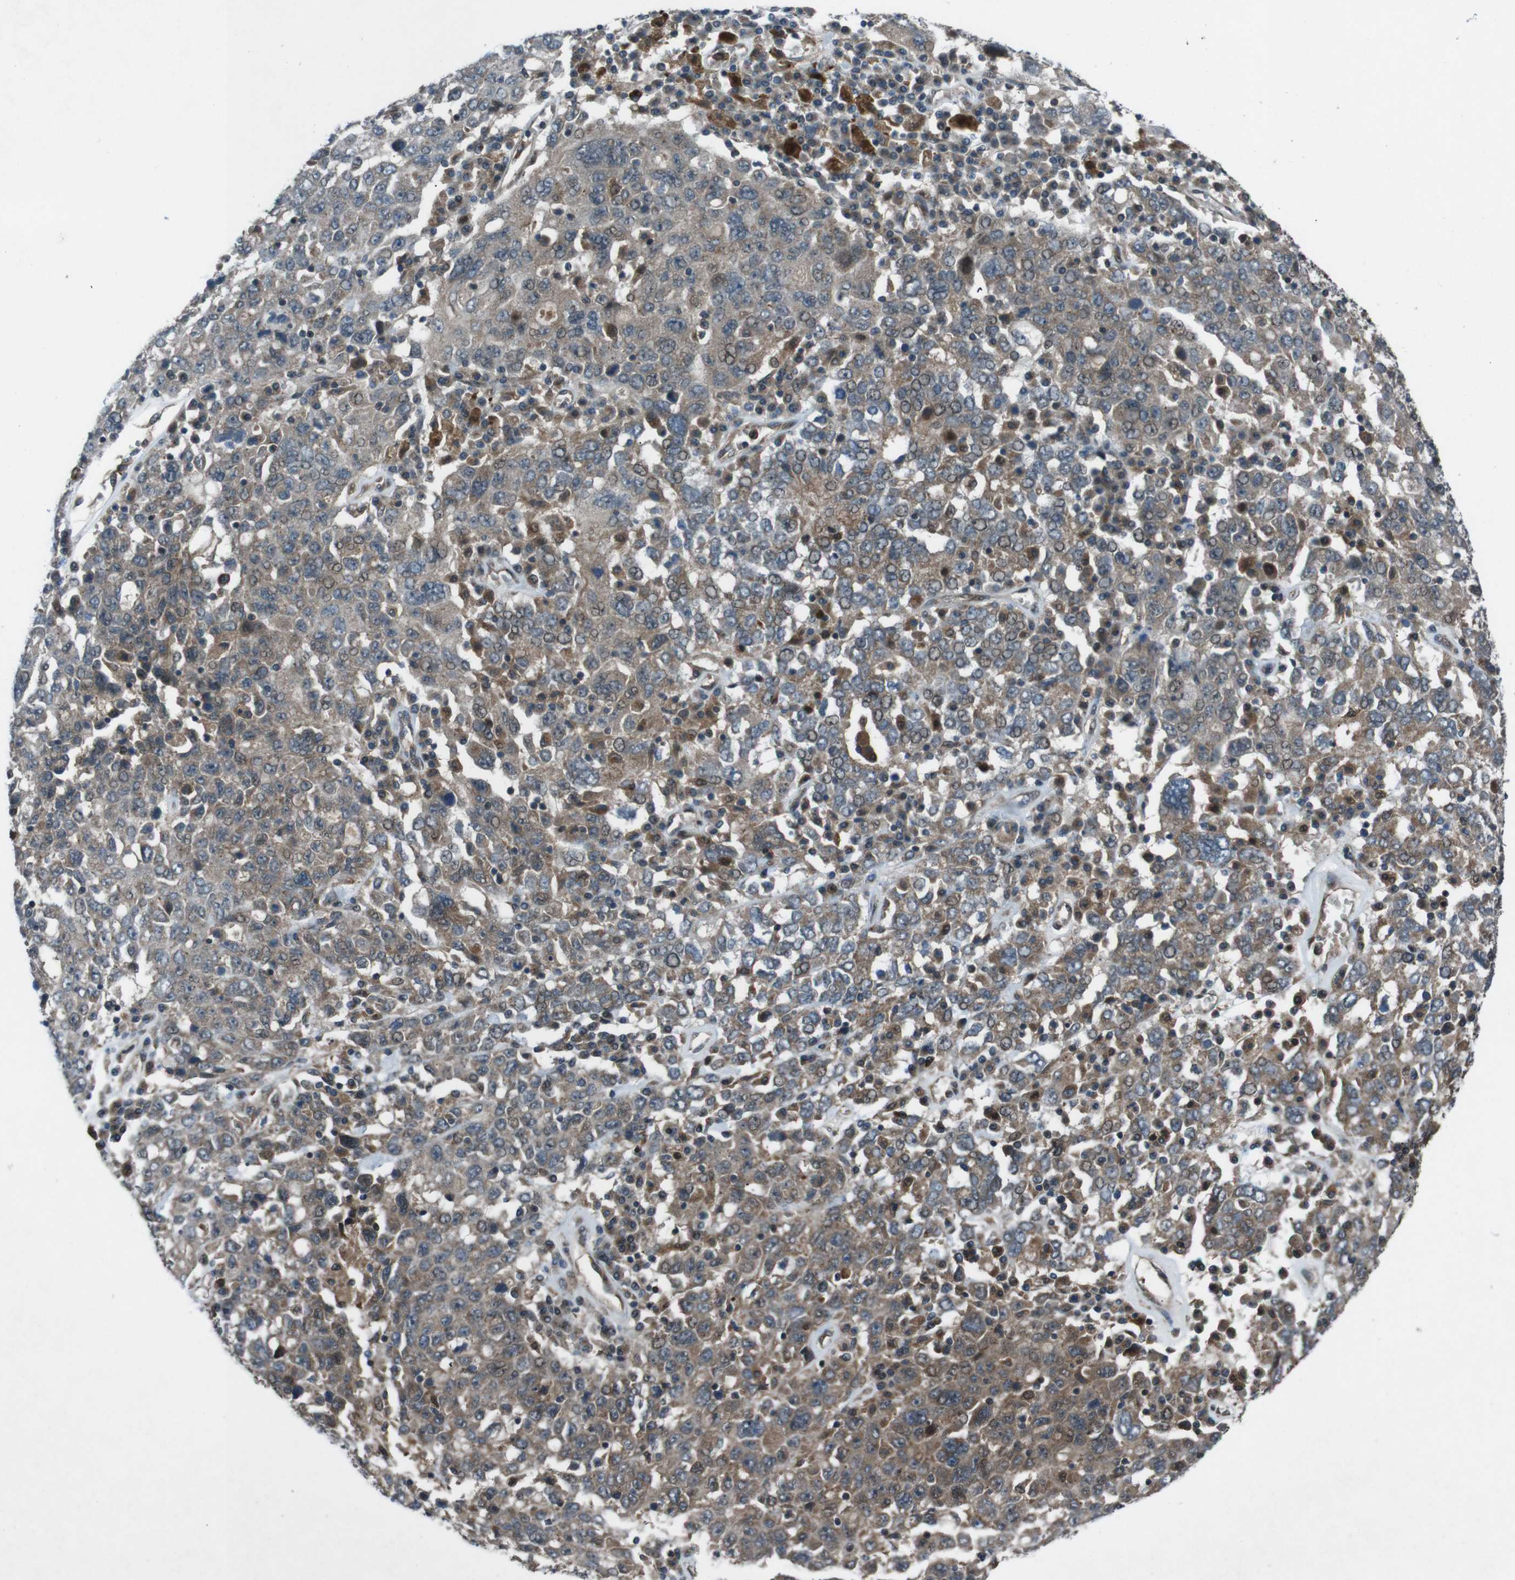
{"staining": {"intensity": "moderate", "quantity": "<25%", "location": "cytoplasmic/membranous"}, "tissue": "ovarian cancer", "cell_type": "Tumor cells", "image_type": "cancer", "snomed": [{"axis": "morphology", "description": "Carcinoma, endometroid"}, {"axis": "topography", "description": "Ovary"}], "caption": "Immunohistochemical staining of ovarian cancer exhibits low levels of moderate cytoplasmic/membranous staining in approximately <25% of tumor cells. Nuclei are stained in blue.", "gene": "SLC27A4", "patient": {"sex": "female", "age": 62}}